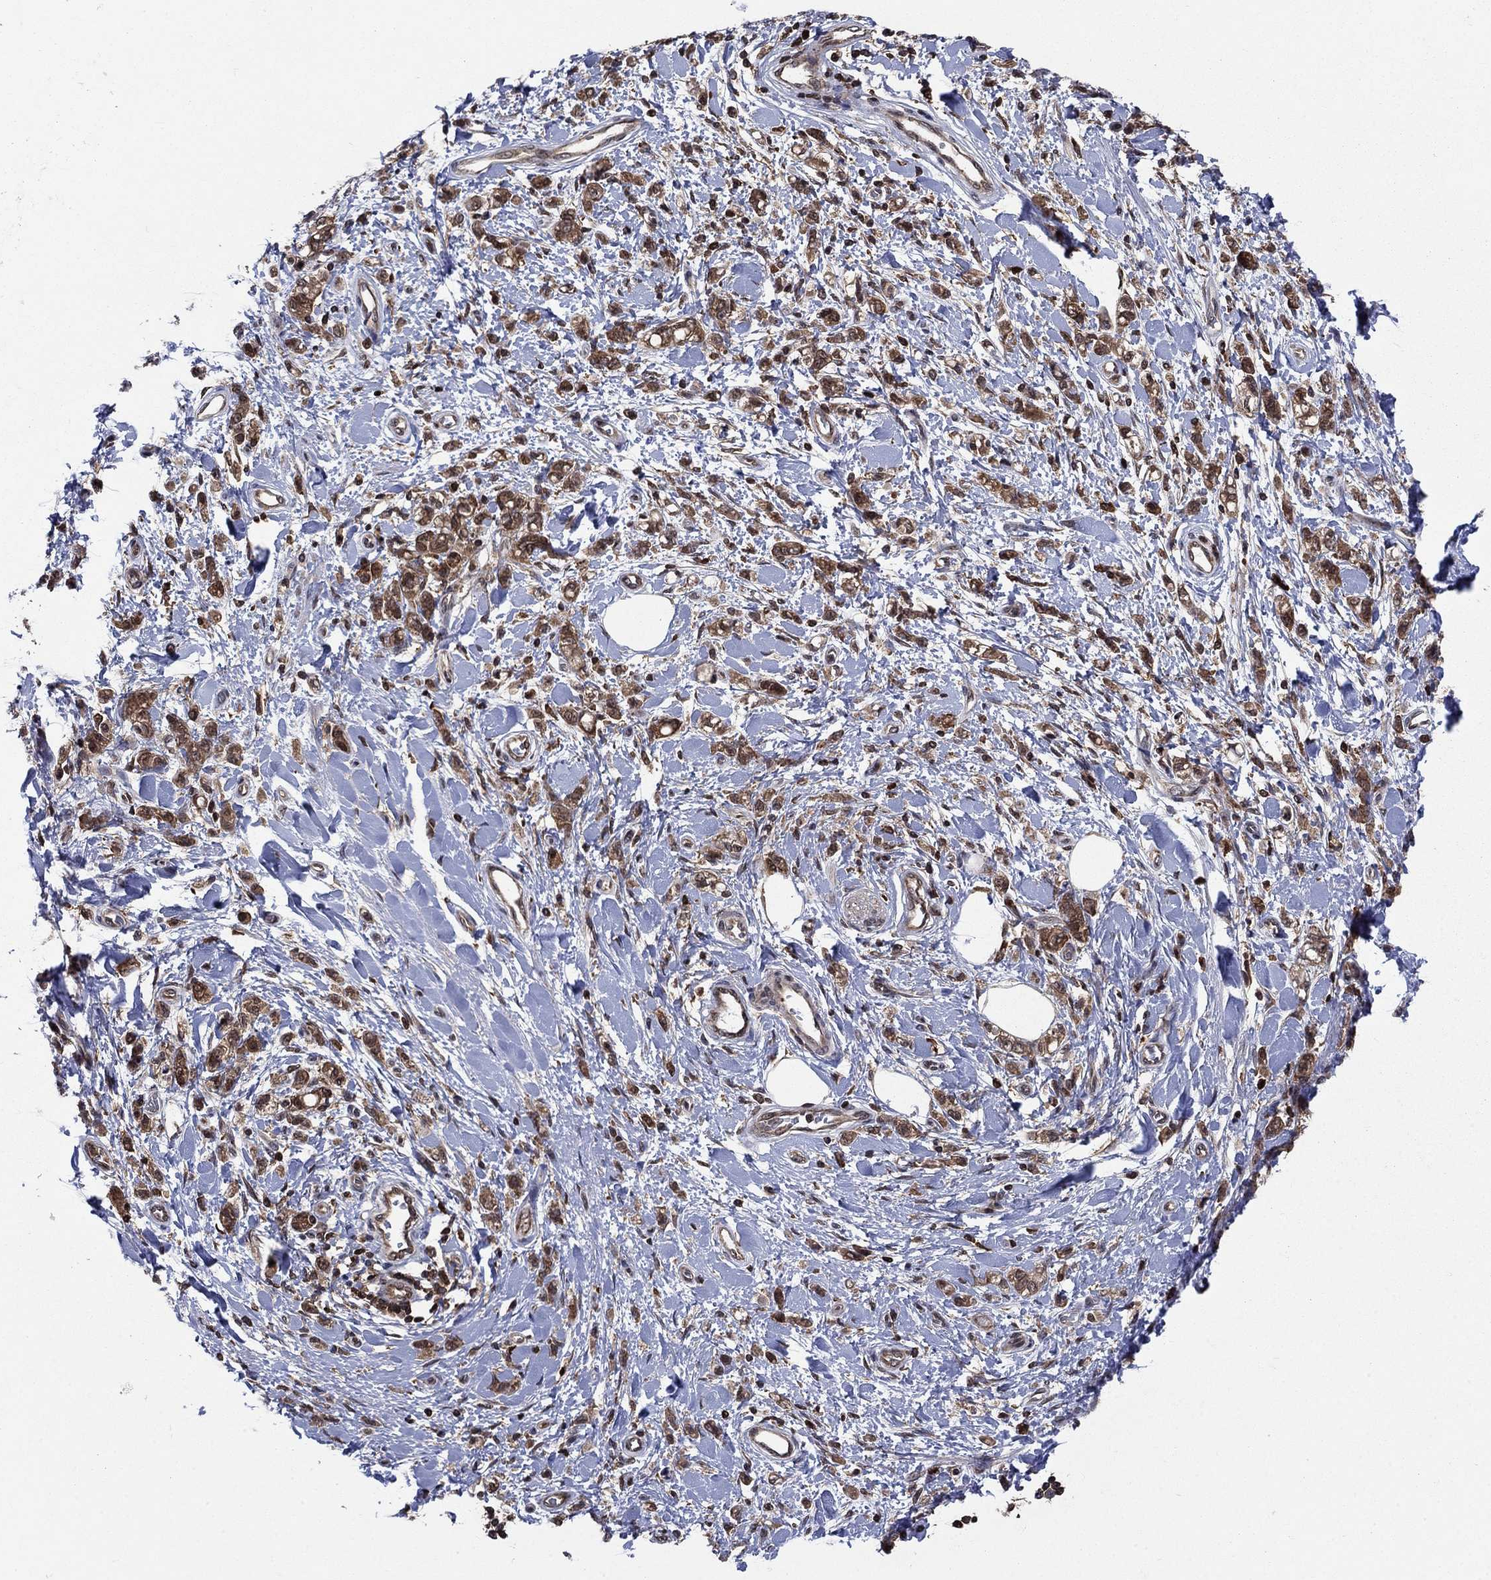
{"staining": {"intensity": "strong", "quantity": ">75%", "location": "cytoplasmic/membranous"}, "tissue": "stomach cancer", "cell_type": "Tumor cells", "image_type": "cancer", "snomed": [{"axis": "morphology", "description": "Adenocarcinoma, NOS"}, {"axis": "topography", "description": "Stomach"}], "caption": "Immunohistochemical staining of human stomach cancer shows high levels of strong cytoplasmic/membranous positivity in about >75% of tumor cells.", "gene": "CACYBP", "patient": {"sex": "male", "age": 77}}